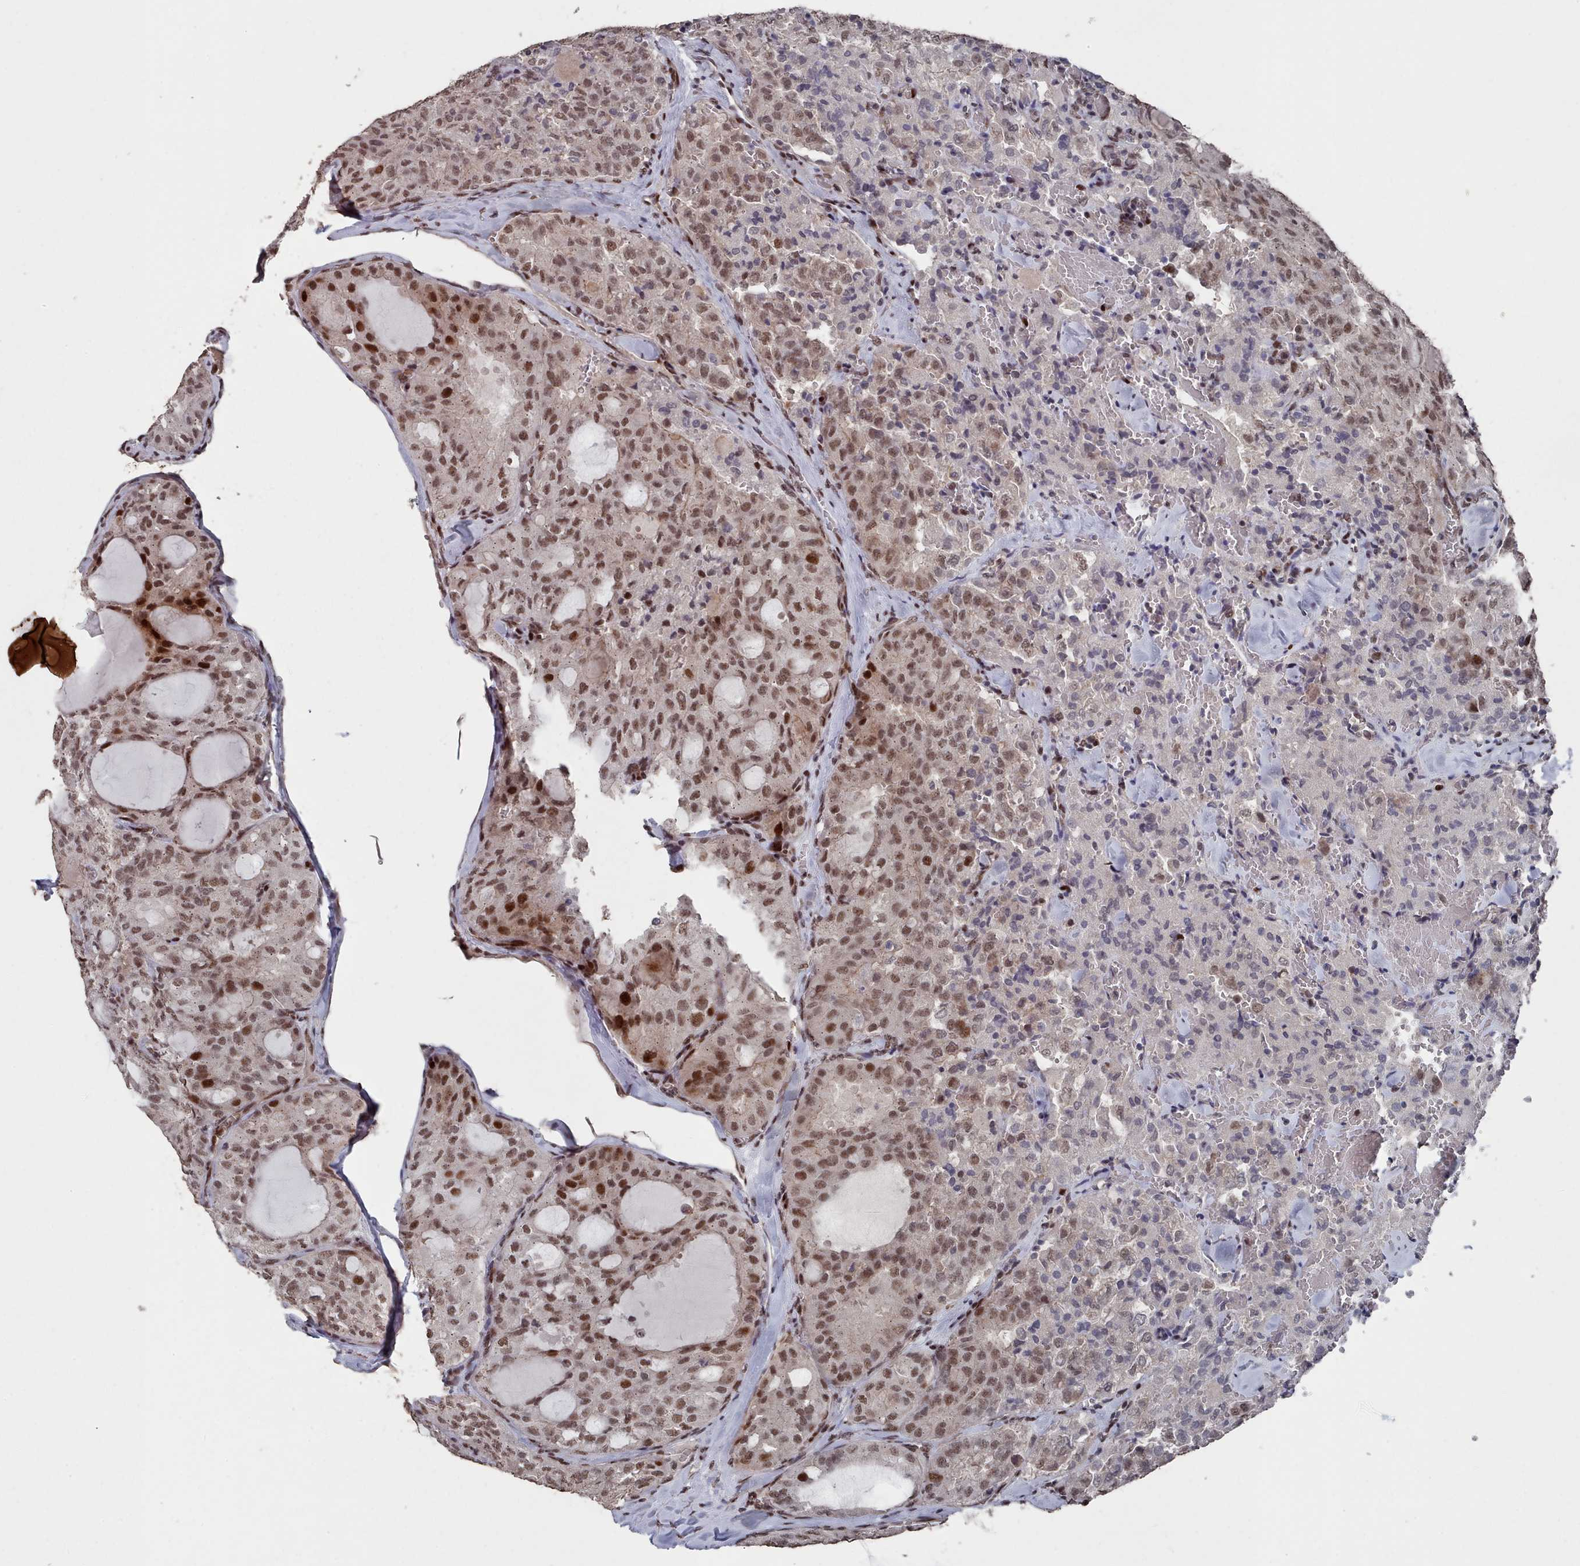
{"staining": {"intensity": "strong", "quantity": "25%-75%", "location": "nuclear"}, "tissue": "thyroid cancer", "cell_type": "Tumor cells", "image_type": "cancer", "snomed": [{"axis": "morphology", "description": "Follicular adenoma carcinoma, NOS"}, {"axis": "topography", "description": "Thyroid gland"}], "caption": "Protein analysis of thyroid cancer tissue displays strong nuclear positivity in approximately 25%-75% of tumor cells.", "gene": "PNRC2", "patient": {"sex": "male", "age": 75}}